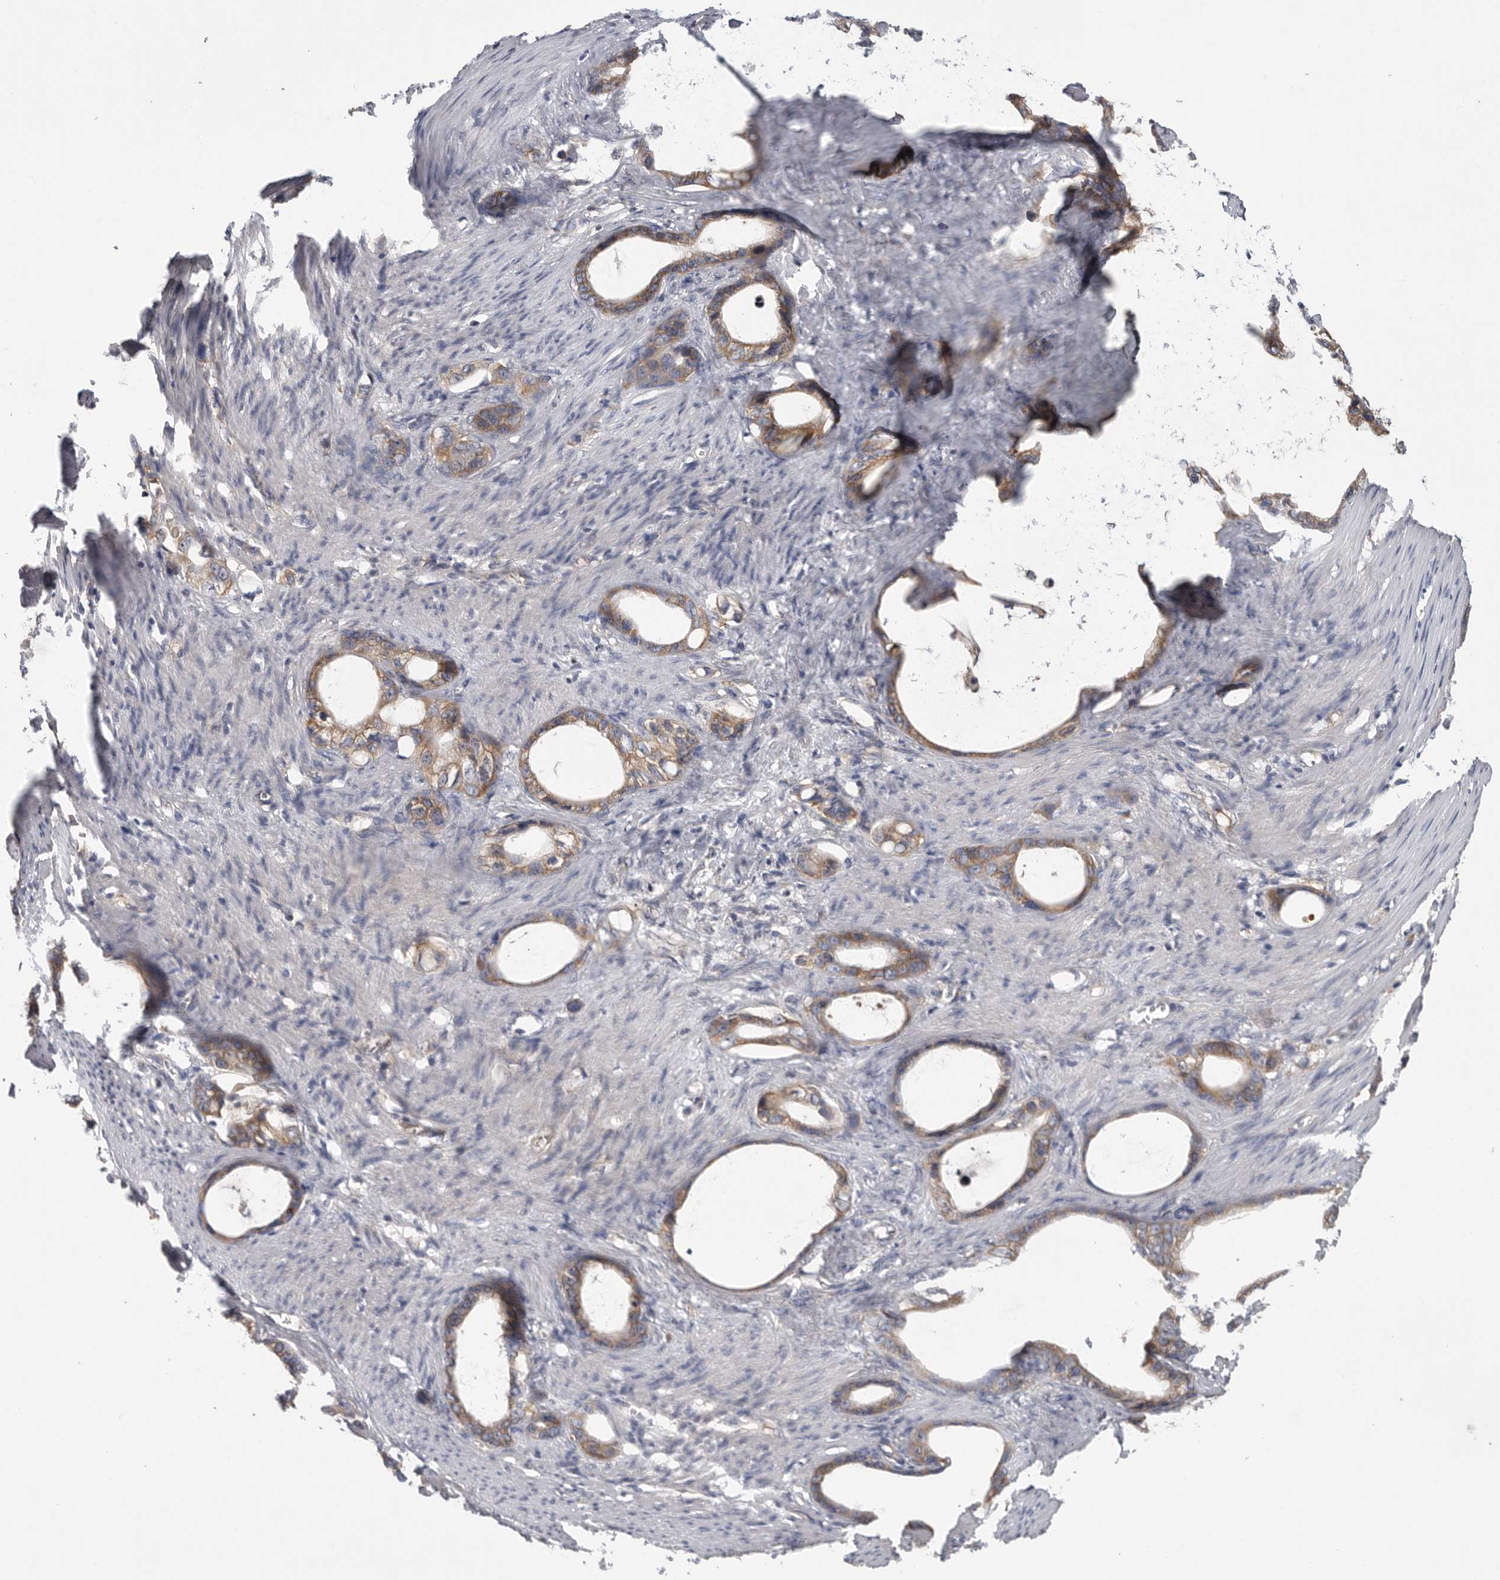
{"staining": {"intensity": "weak", "quantity": ">75%", "location": "cytoplasmic/membranous"}, "tissue": "stomach cancer", "cell_type": "Tumor cells", "image_type": "cancer", "snomed": [{"axis": "morphology", "description": "Adenocarcinoma, NOS"}, {"axis": "topography", "description": "Stomach"}], "caption": "Tumor cells show low levels of weak cytoplasmic/membranous positivity in about >75% of cells in stomach adenocarcinoma.", "gene": "C1orf109", "patient": {"sex": "female", "age": 75}}